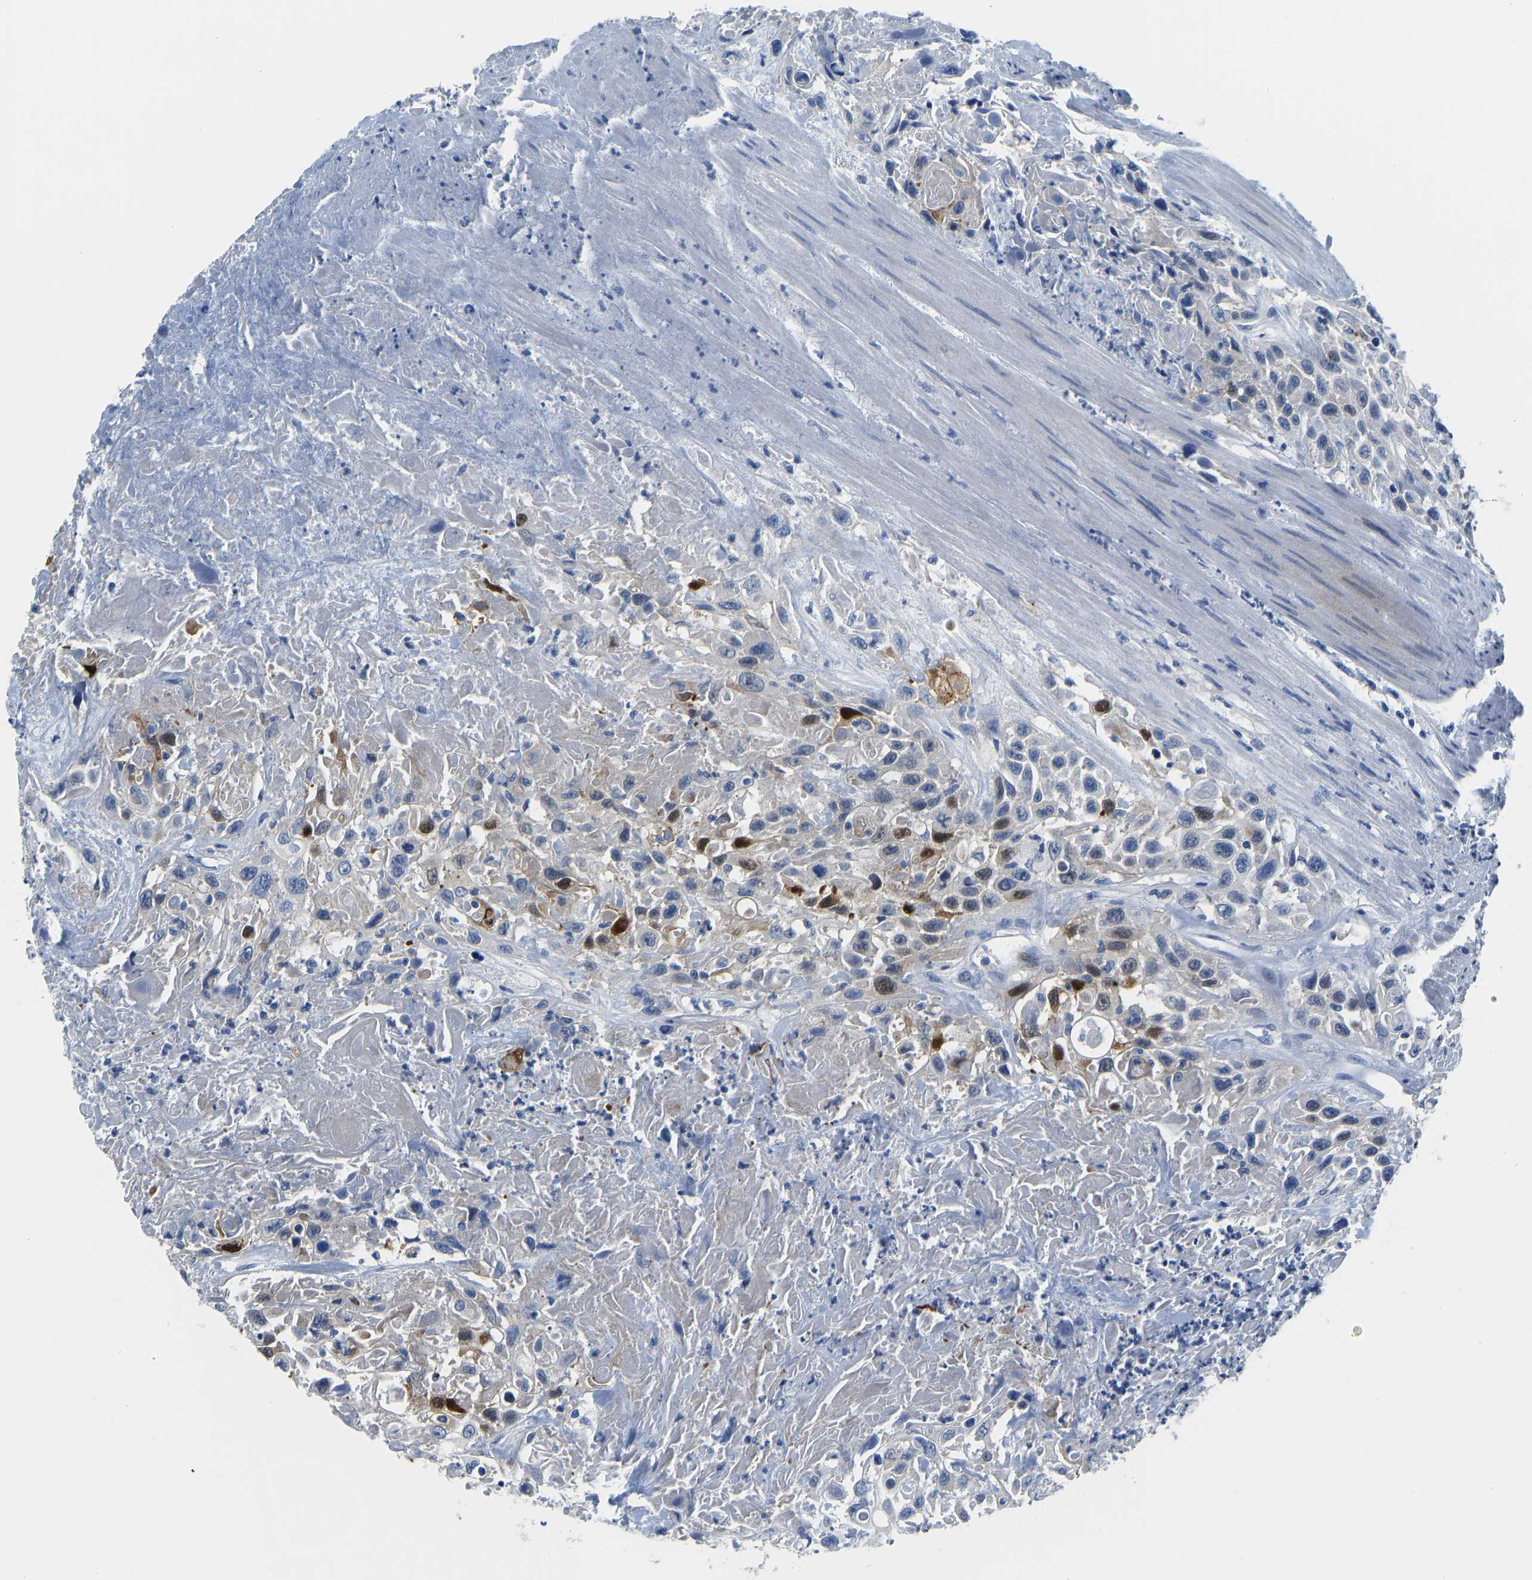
{"staining": {"intensity": "strong", "quantity": "<25%", "location": "cytoplasmic/membranous,nuclear"}, "tissue": "urothelial cancer", "cell_type": "Tumor cells", "image_type": "cancer", "snomed": [{"axis": "morphology", "description": "Urothelial carcinoma, High grade"}, {"axis": "topography", "description": "Urinary bladder"}], "caption": "High-grade urothelial carcinoma stained for a protein shows strong cytoplasmic/membranous and nuclear positivity in tumor cells.", "gene": "SERPINB3", "patient": {"sex": "female", "age": 84}}